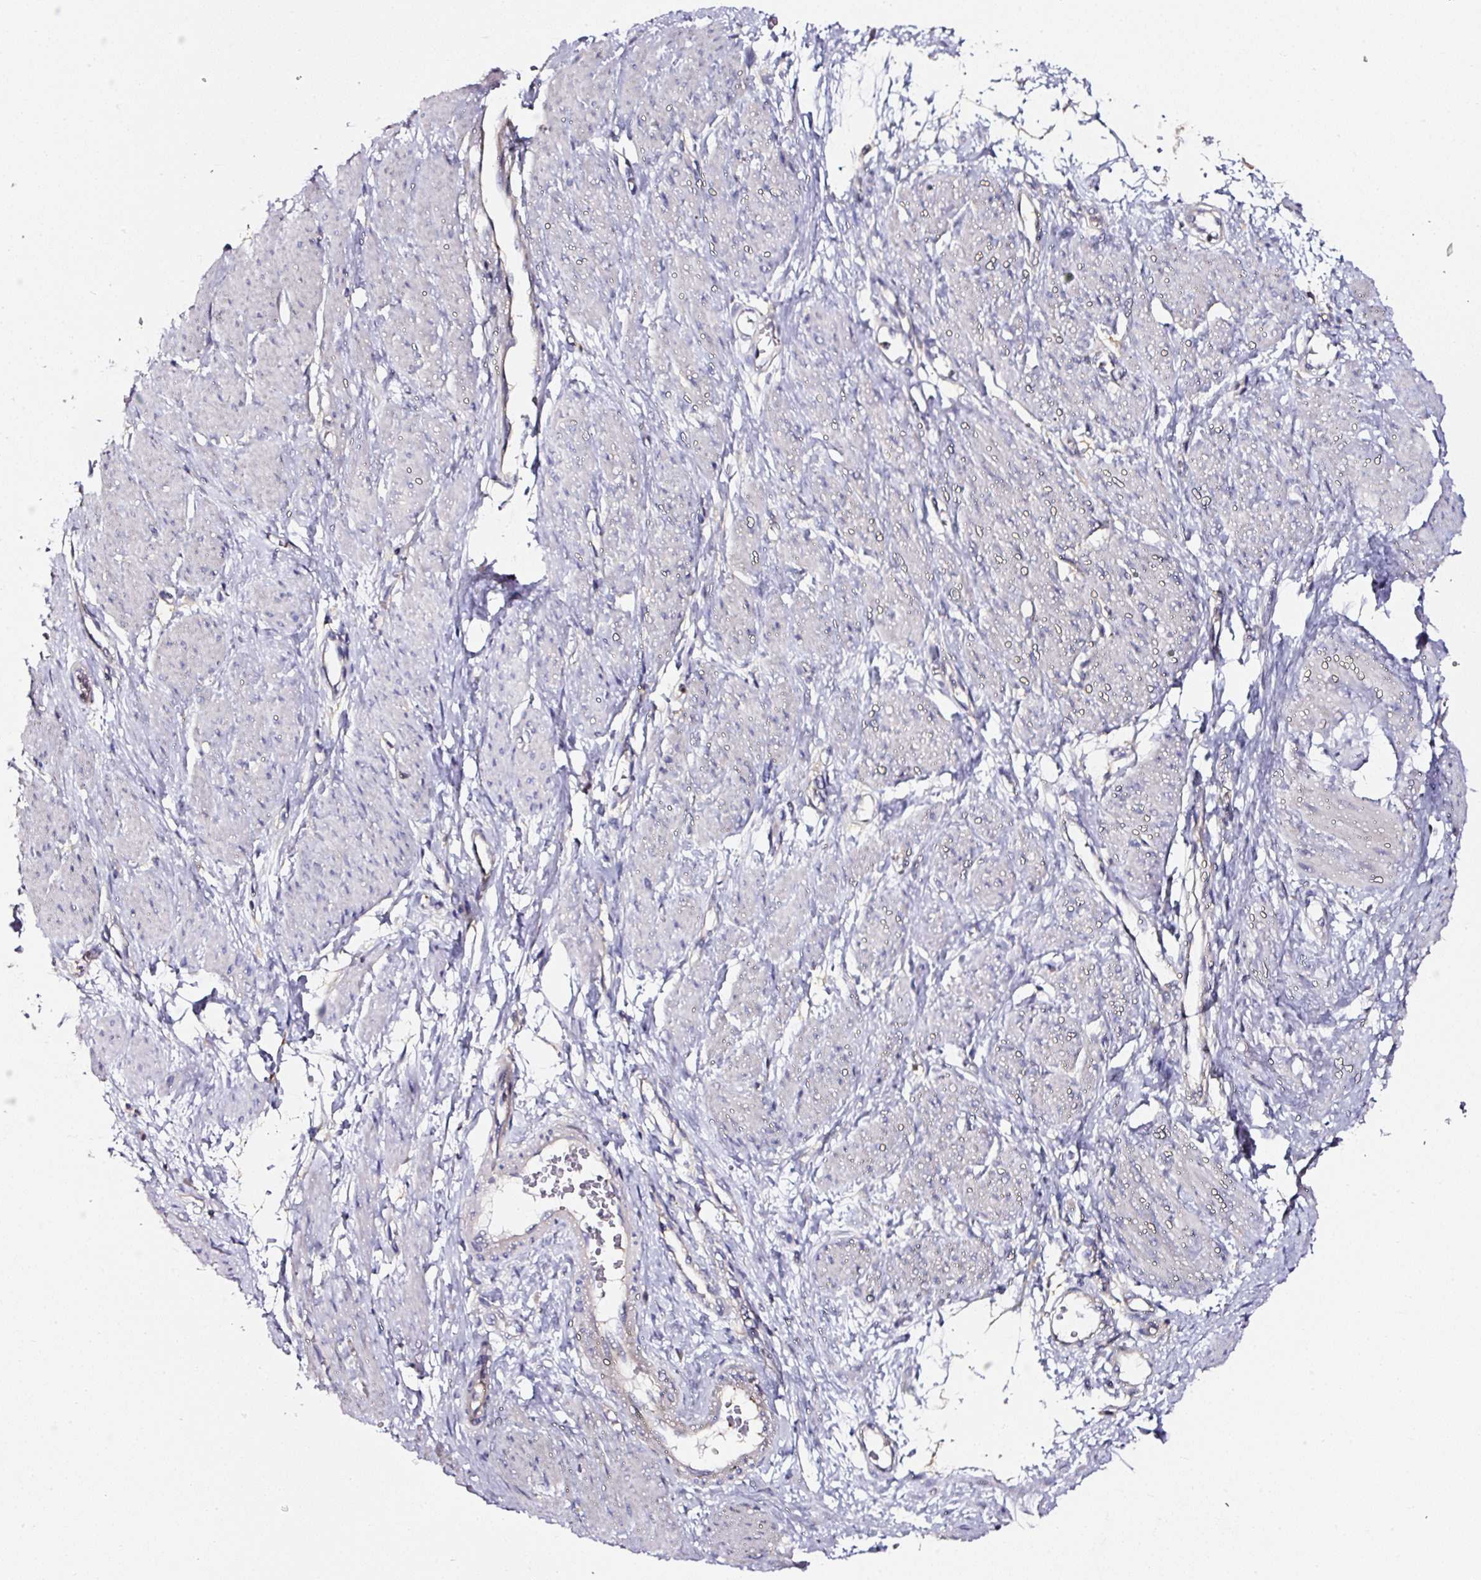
{"staining": {"intensity": "weak", "quantity": "<25%", "location": "cytoplasmic/membranous"}, "tissue": "smooth muscle", "cell_type": "Smooth muscle cells", "image_type": "normal", "snomed": [{"axis": "morphology", "description": "Normal tissue, NOS"}, {"axis": "topography", "description": "Smooth muscle"}, {"axis": "topography", "description": "Uterus"}], "caption": "Micrograph shows no protein positivity in smooth muscle cells of benign smooth muscle.", "gene": "CD47", "patient": {"sex": "female", "age": 39}}